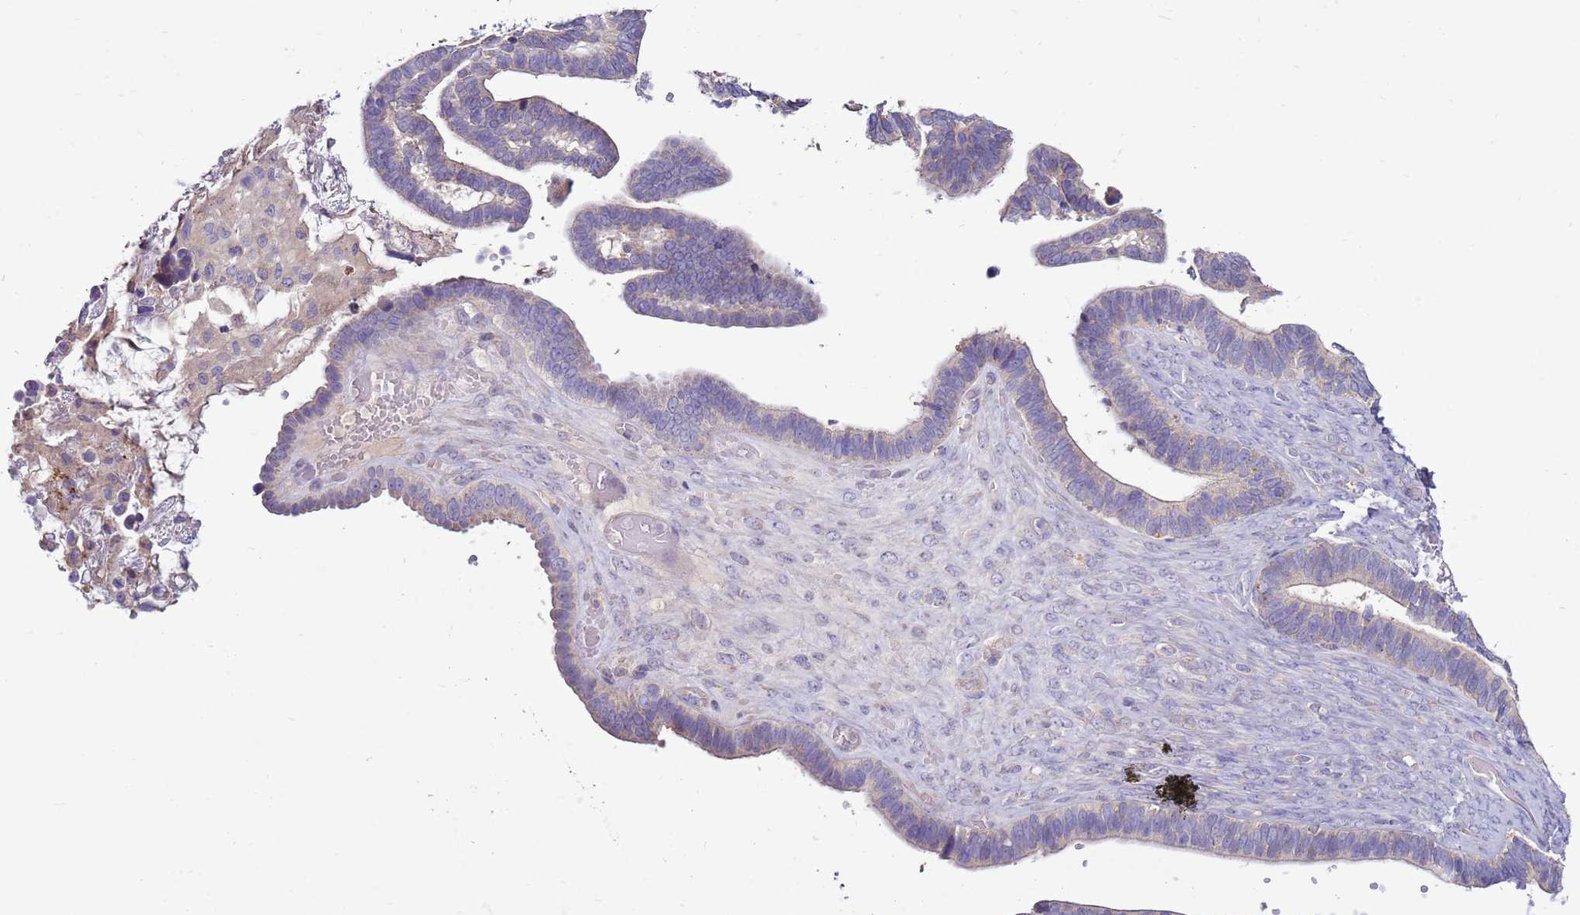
{"staining": {"intensity": "negative", "quantity": "none", "location": "none"}, "tissue": "ovarian cancer", "cell_type": "Tumor cells", "image_type": "cancer", "snomed": [{"axis": "morphology", "description": "Cystadenocarcinoma, serous, NOS"}, {"axis": "topography", "description": "Ovary"}], "caption": "A high-resolution photomicrograph shows immunohistochemistry staining of ovarian serous cystadenocarcinoma, which demonstrates no significant positivity in tumor cells. Nuclei are stained in blue.", "gene": "TRAPPC4", "patient": {"sex": "female", "age": 56}}